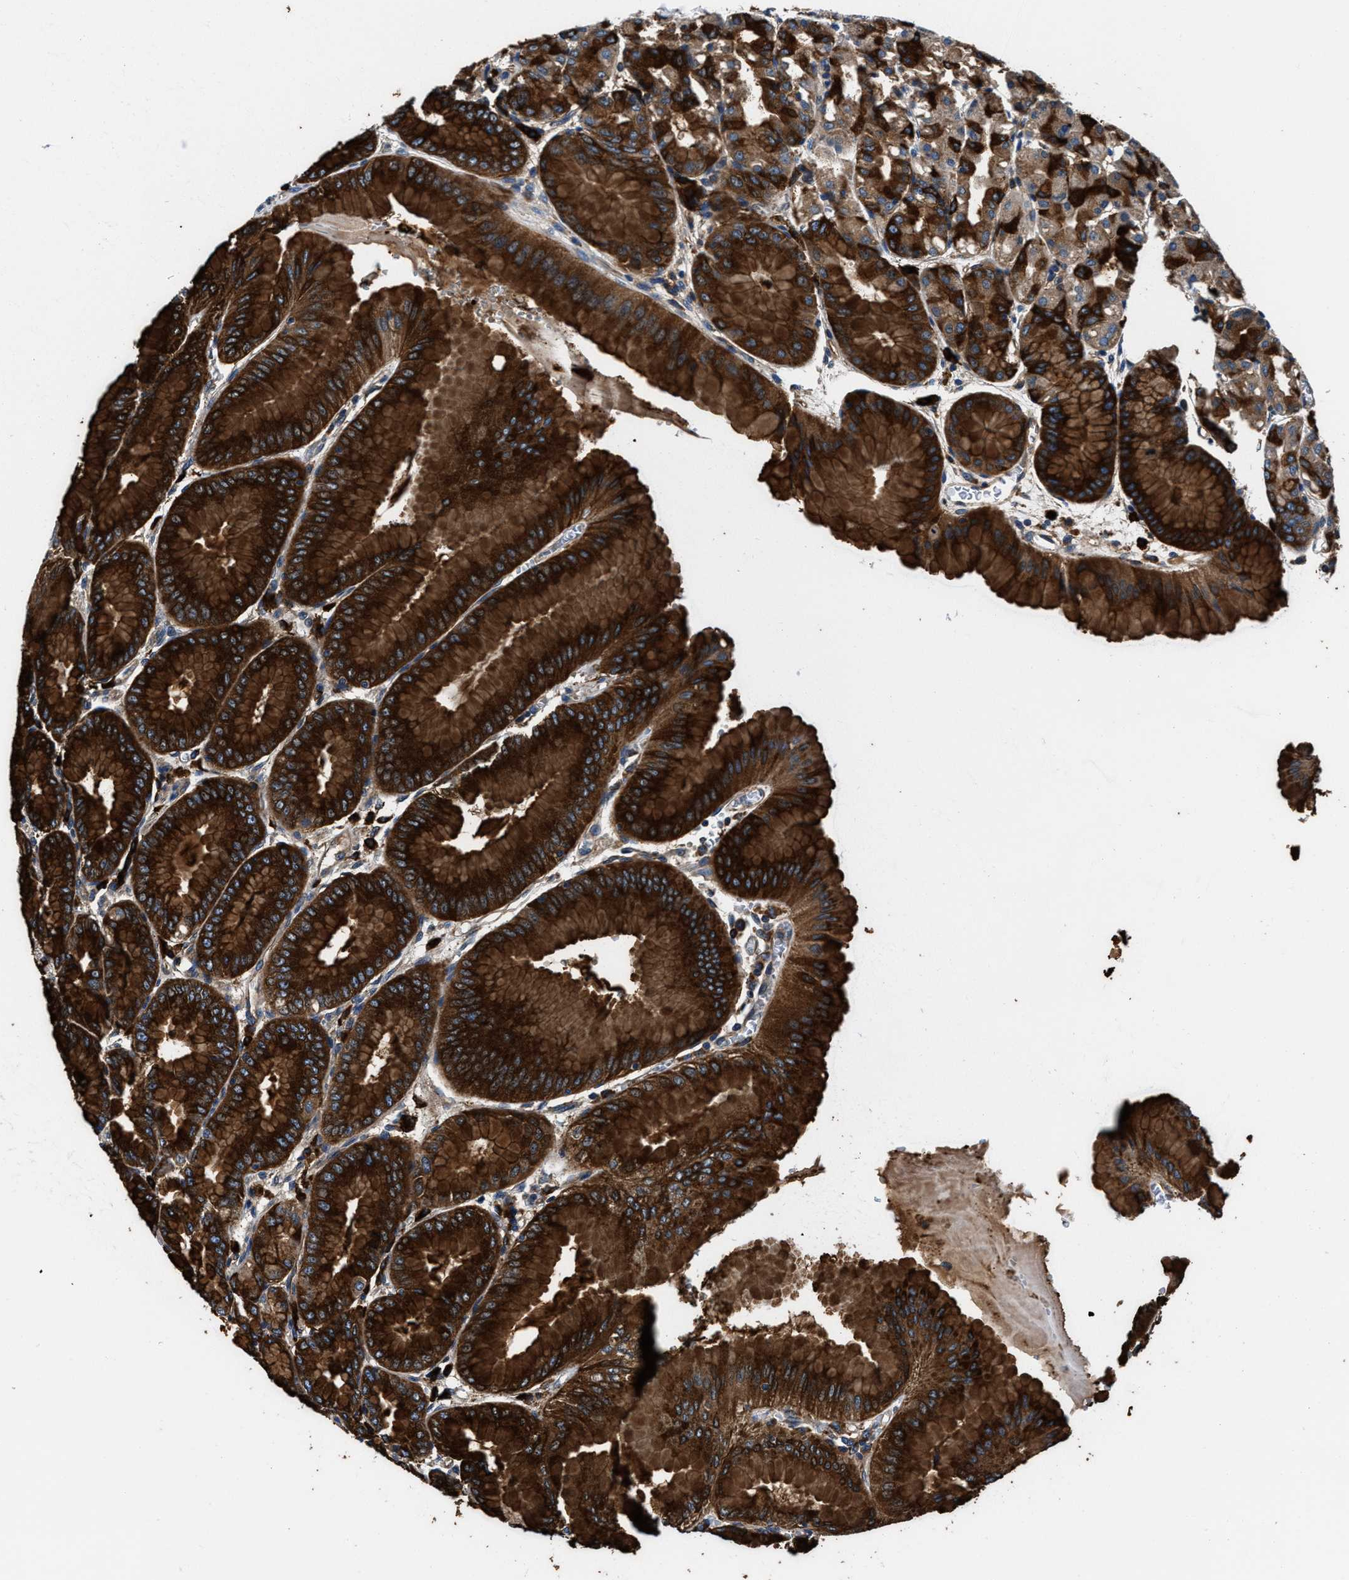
{"staining": {"intensity": "strong", "quantity": ">75%", "location": "cytoplasmic/membranous"}, "tissue": "stomach", "cell_type": "Glandular cells", "image_type": "normal", "snomed": [{"axis": "morphology", "description": "Normal tissue, NOS"}, {"axis": "topography", "description": "Stomach, lower"}], "caption": "This is an image of IHC staining of normal stomach, which shows strong positivity in the cytoplasmic/membranous of glandular cells.", "gene": "PPP1R9B", "patient": {"sex": "male", "age": 71}}